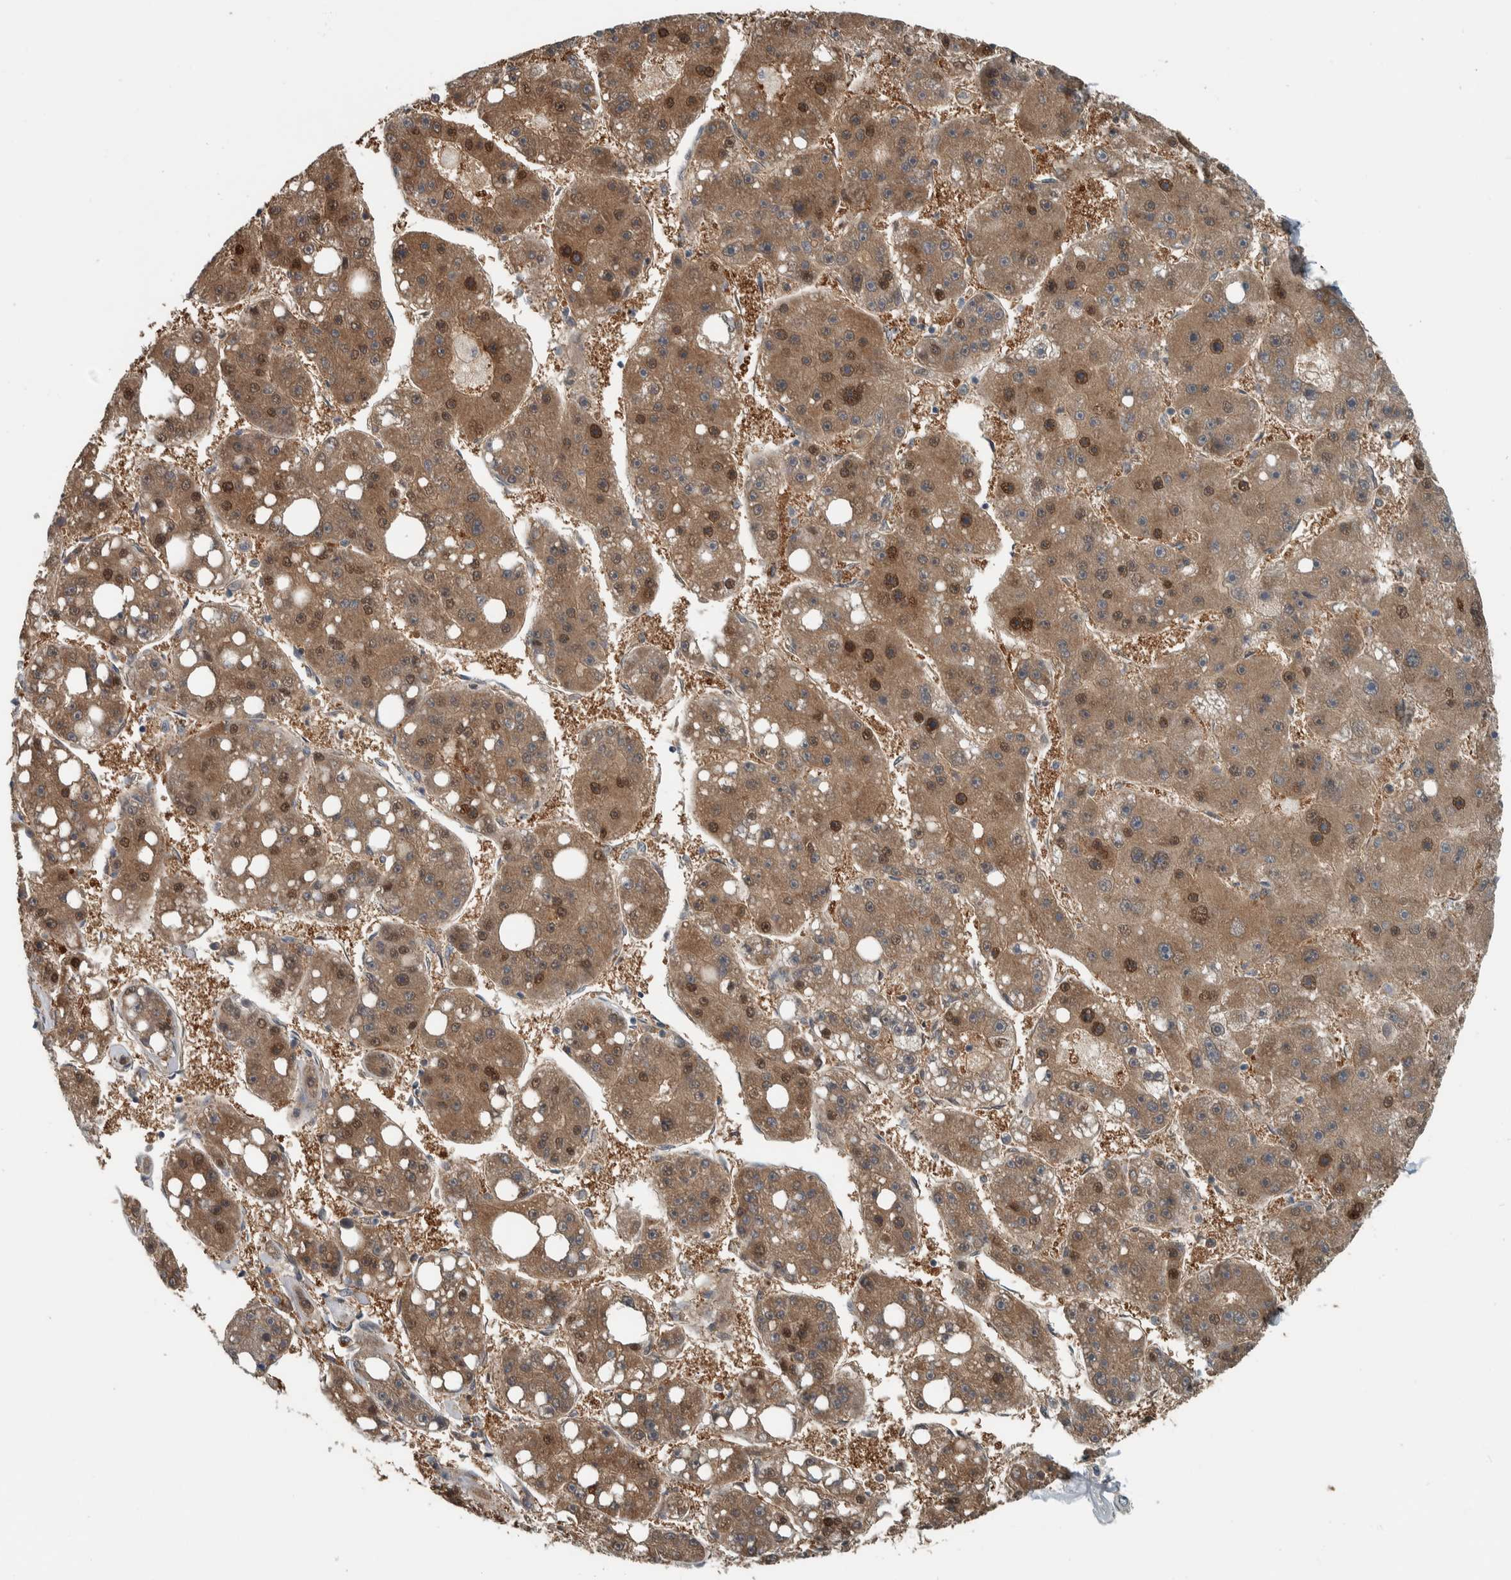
{"staining": {"intensity": "moderate", "quantity": ">75%", "location": "cytoplasmic/membranous,nuclear"}, "tissue": "liver cancer", "cell_type": "Tumor cells", "image_type": "cancer", "snomed": [{"axis": "morphology", "description": "Carcinoma, Hepatocellular, NOS"}, {"axis": "topography", "description": "Liver"}], "caption": "The image reveals a brown stain indicating the presence of a protein in the cytoplasmic/membranous and nuclear of tumor cells in liver cancer.", "gene": "ALAD", "patient": {"sex": "female", "age": 61}}